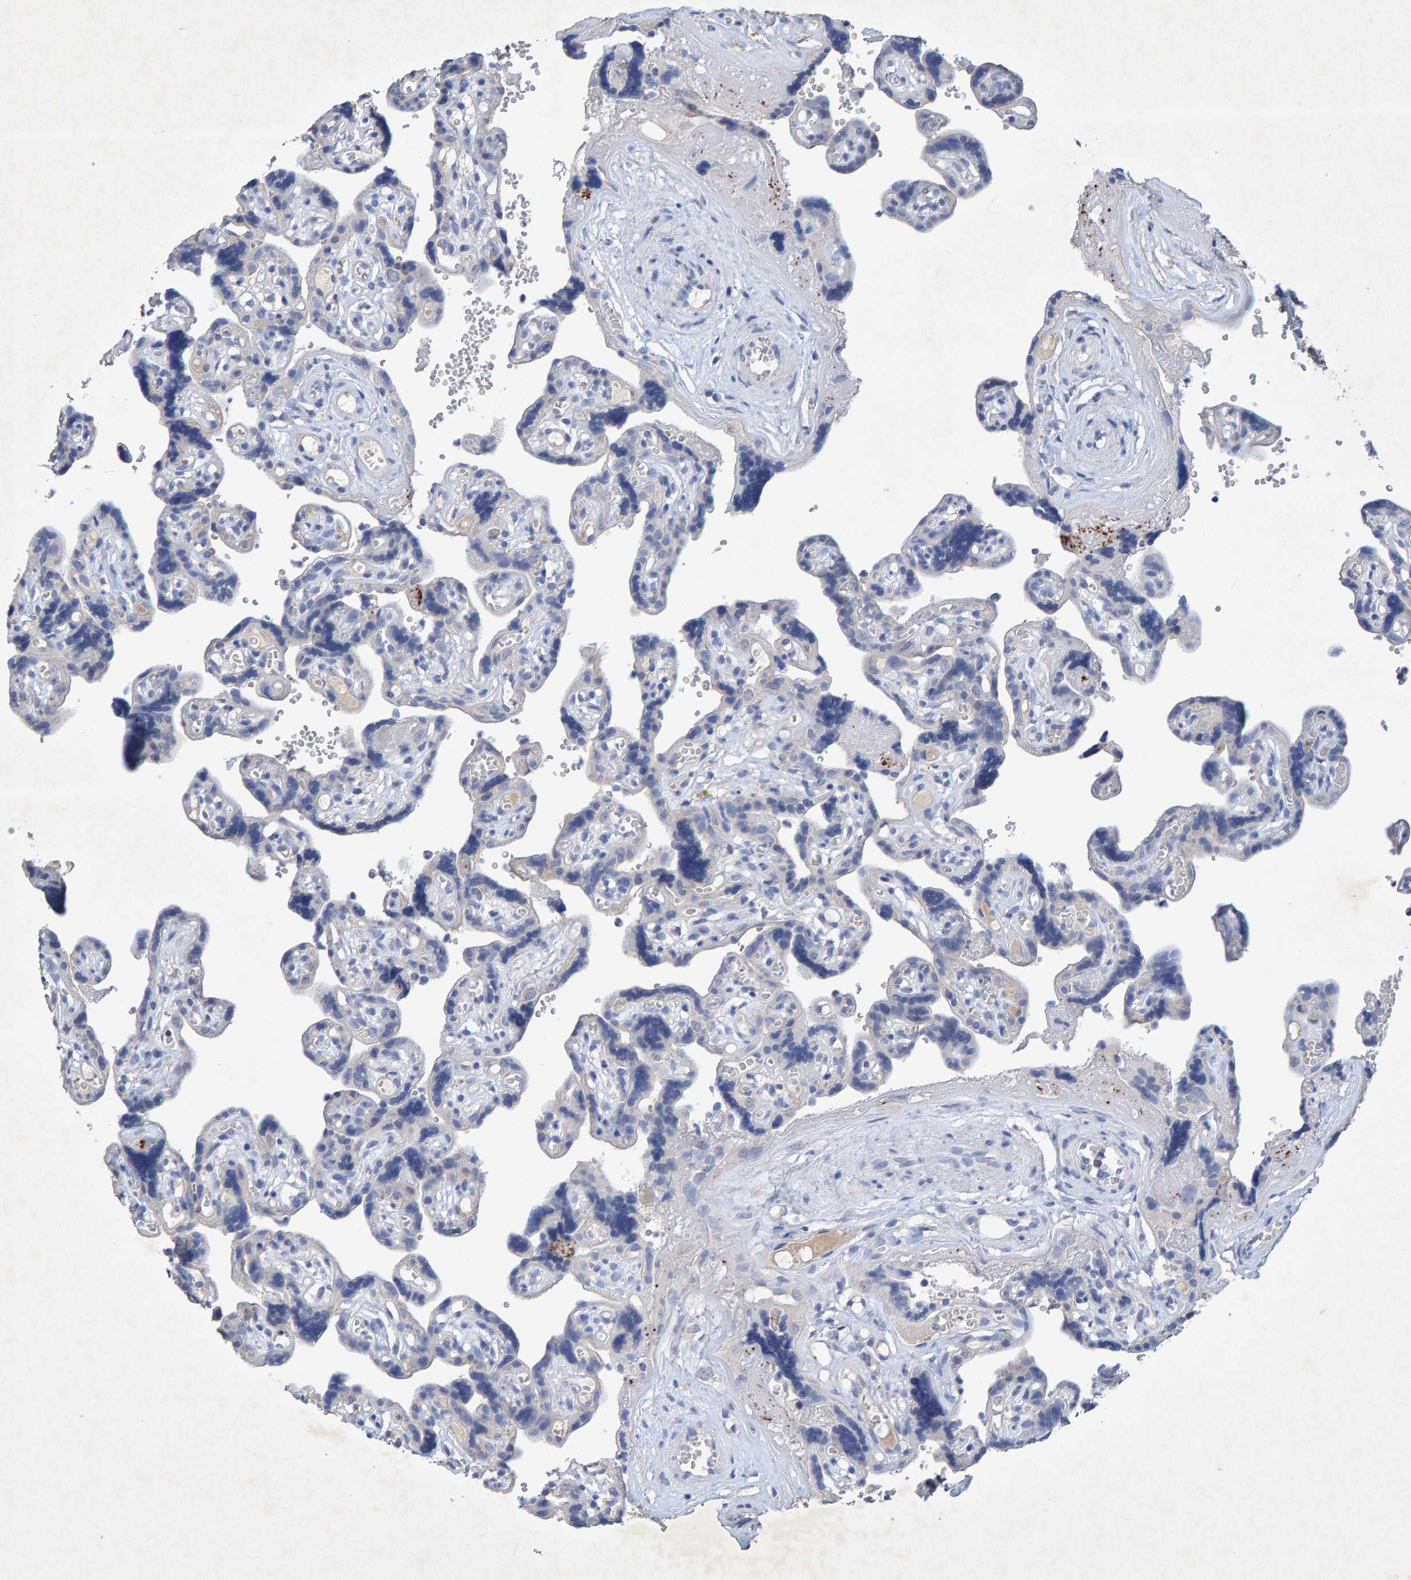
{"staining": {"intensity": "negative", "quantity": "none", "location": "none"}, "tissue": "placenta", "cell_type": "Decidual cells", "image_type": "normal", "snomed": [{"axis": "morphology", "description": "Normal tissue, NOS"}, {"axis": "topography", "description": "Placenta"}], "caption": "DAB immunohistochemical staining of normal human placenta exhibits no significant staining in decidual cells.", "gene": "CTH", "patient": {"sex": "female", "age": 30}}